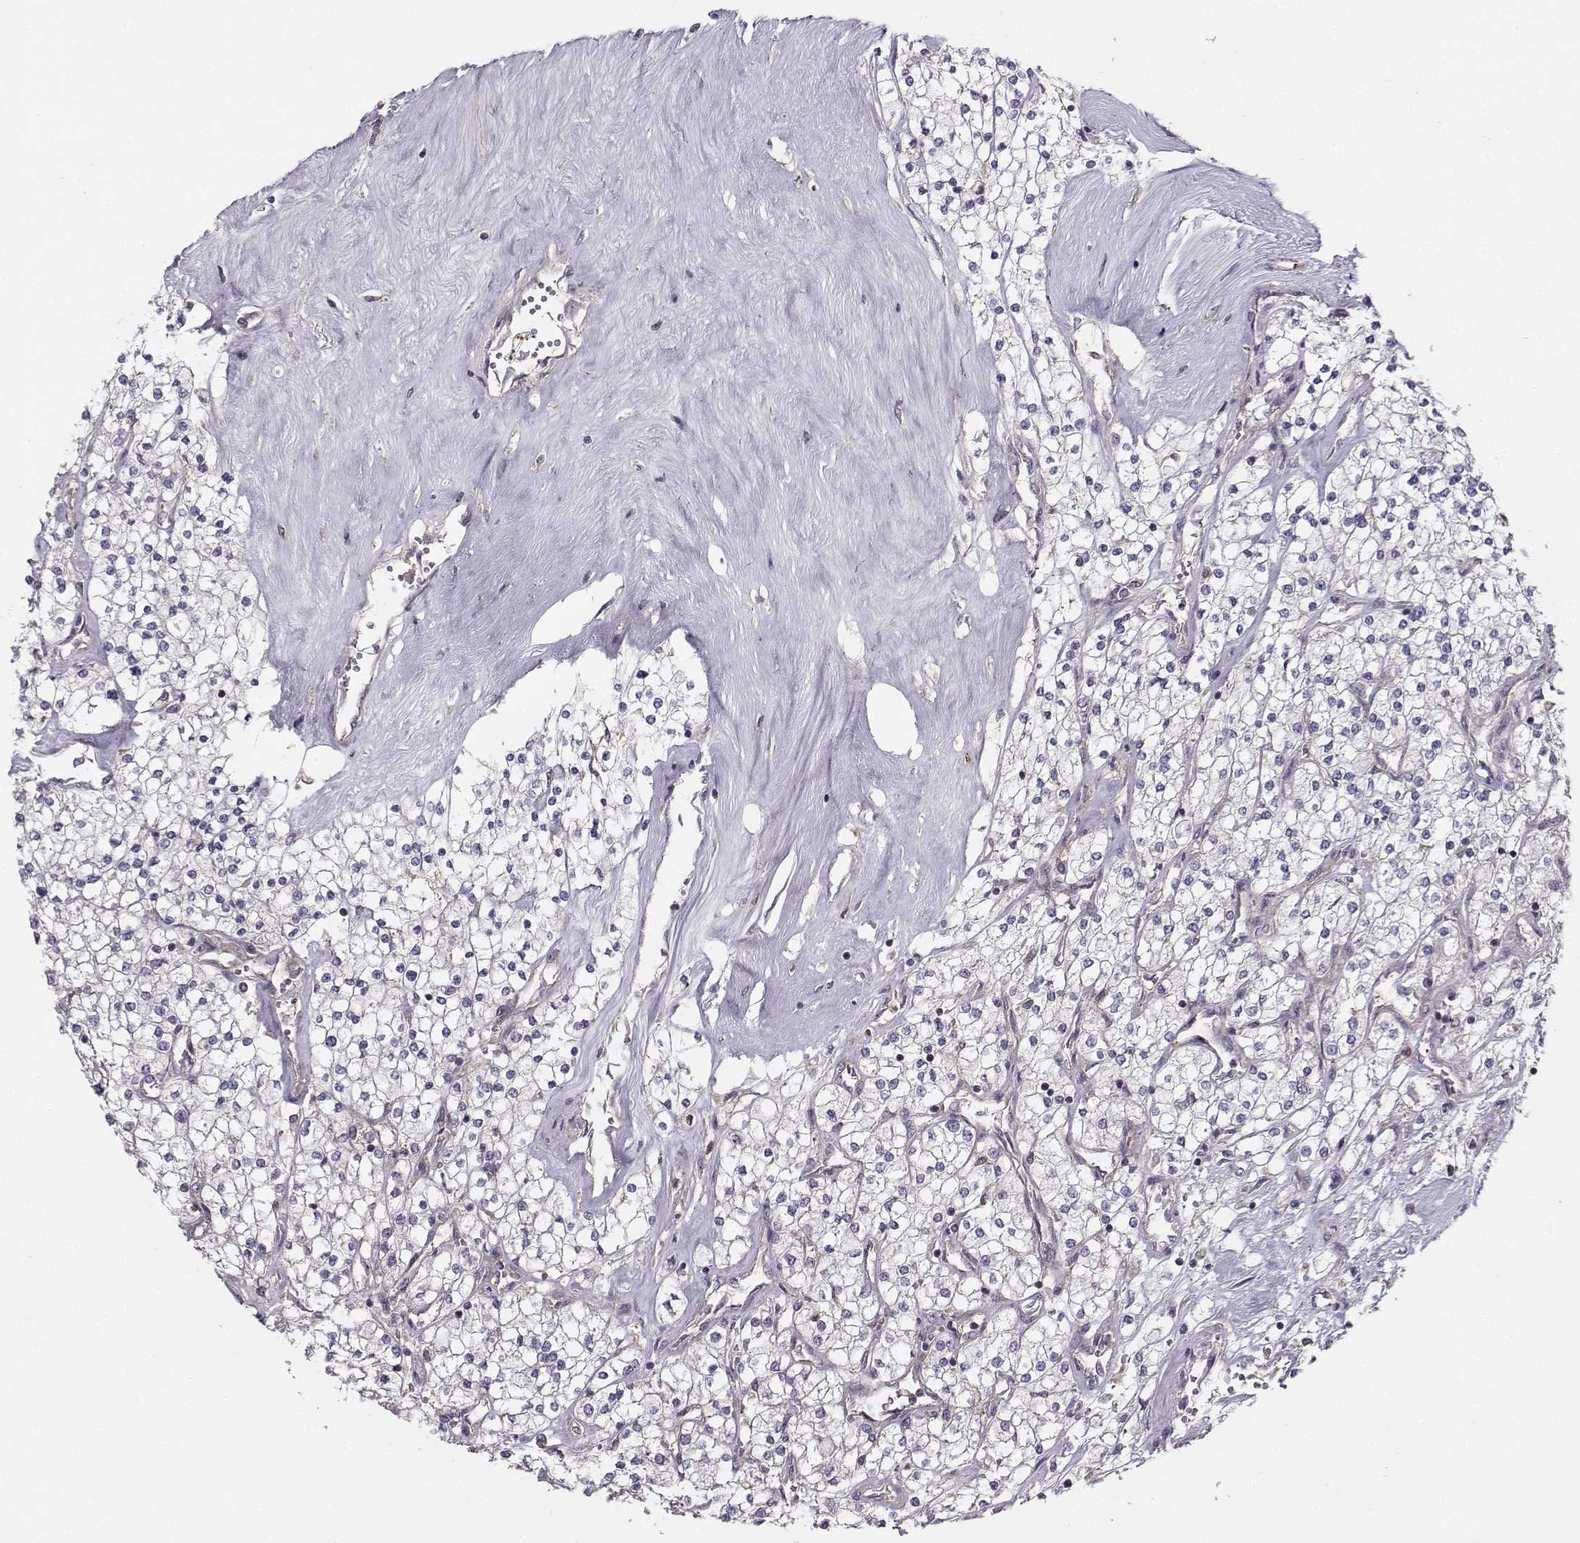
{"staining": {"intensity": "negative", "quantity": "none", "location": "none"}, "tissue": "renal cancer", "cell_type": "Tumor cells", "image_type": "cancer", "snomed": [{"axis": "morphology", "description": "Adenocarcinoma, NOS"}, {"axis": "topography", "description": "Kidney"}], "caption": "Tumor cells show no significant protein expression in renal adenocarcinoma. (DAB (3,3'-diaminobenzidine) IHC, high magnification).", "gene": "ASB16", "patient": {"sex": "male", "age": 80}}